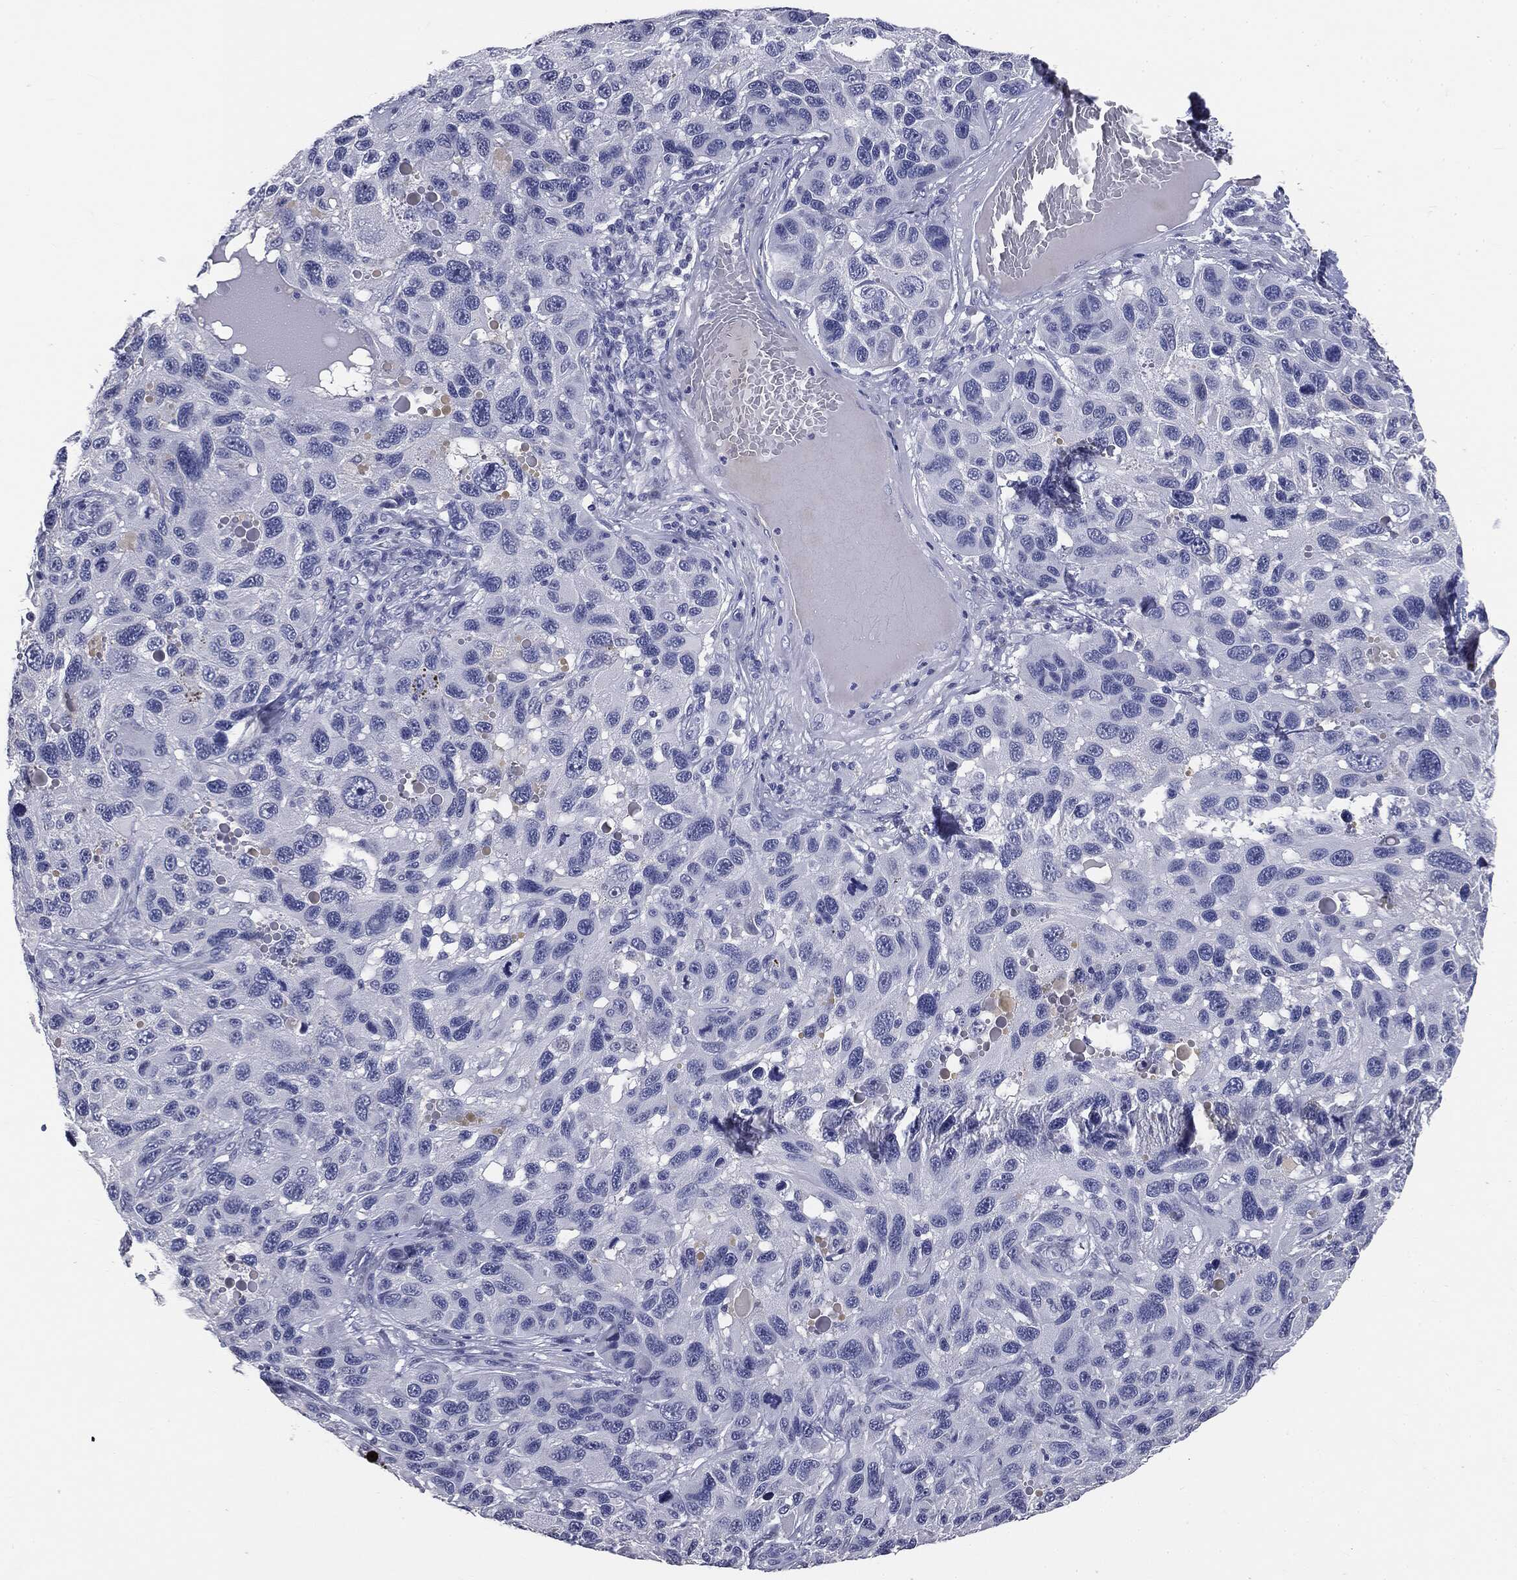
{"staining": {"intensity": "negative", "quantity": "none", "location": "none"}, "tissue": "melanoma", "cell_type": "Tumor cells", "image_type": "cancer", "snomed": [{"axis": "morphology", "description": "Malignant melanoma, NOS"}, {"axis": "topography", "description": "Skin"}], "caption": "Malignant melanoma was stained to show a protein in brown. There is no significant positivity in tumor cells.", "gene": "AFP", "patient": {"sex": "male", "age": 53}}